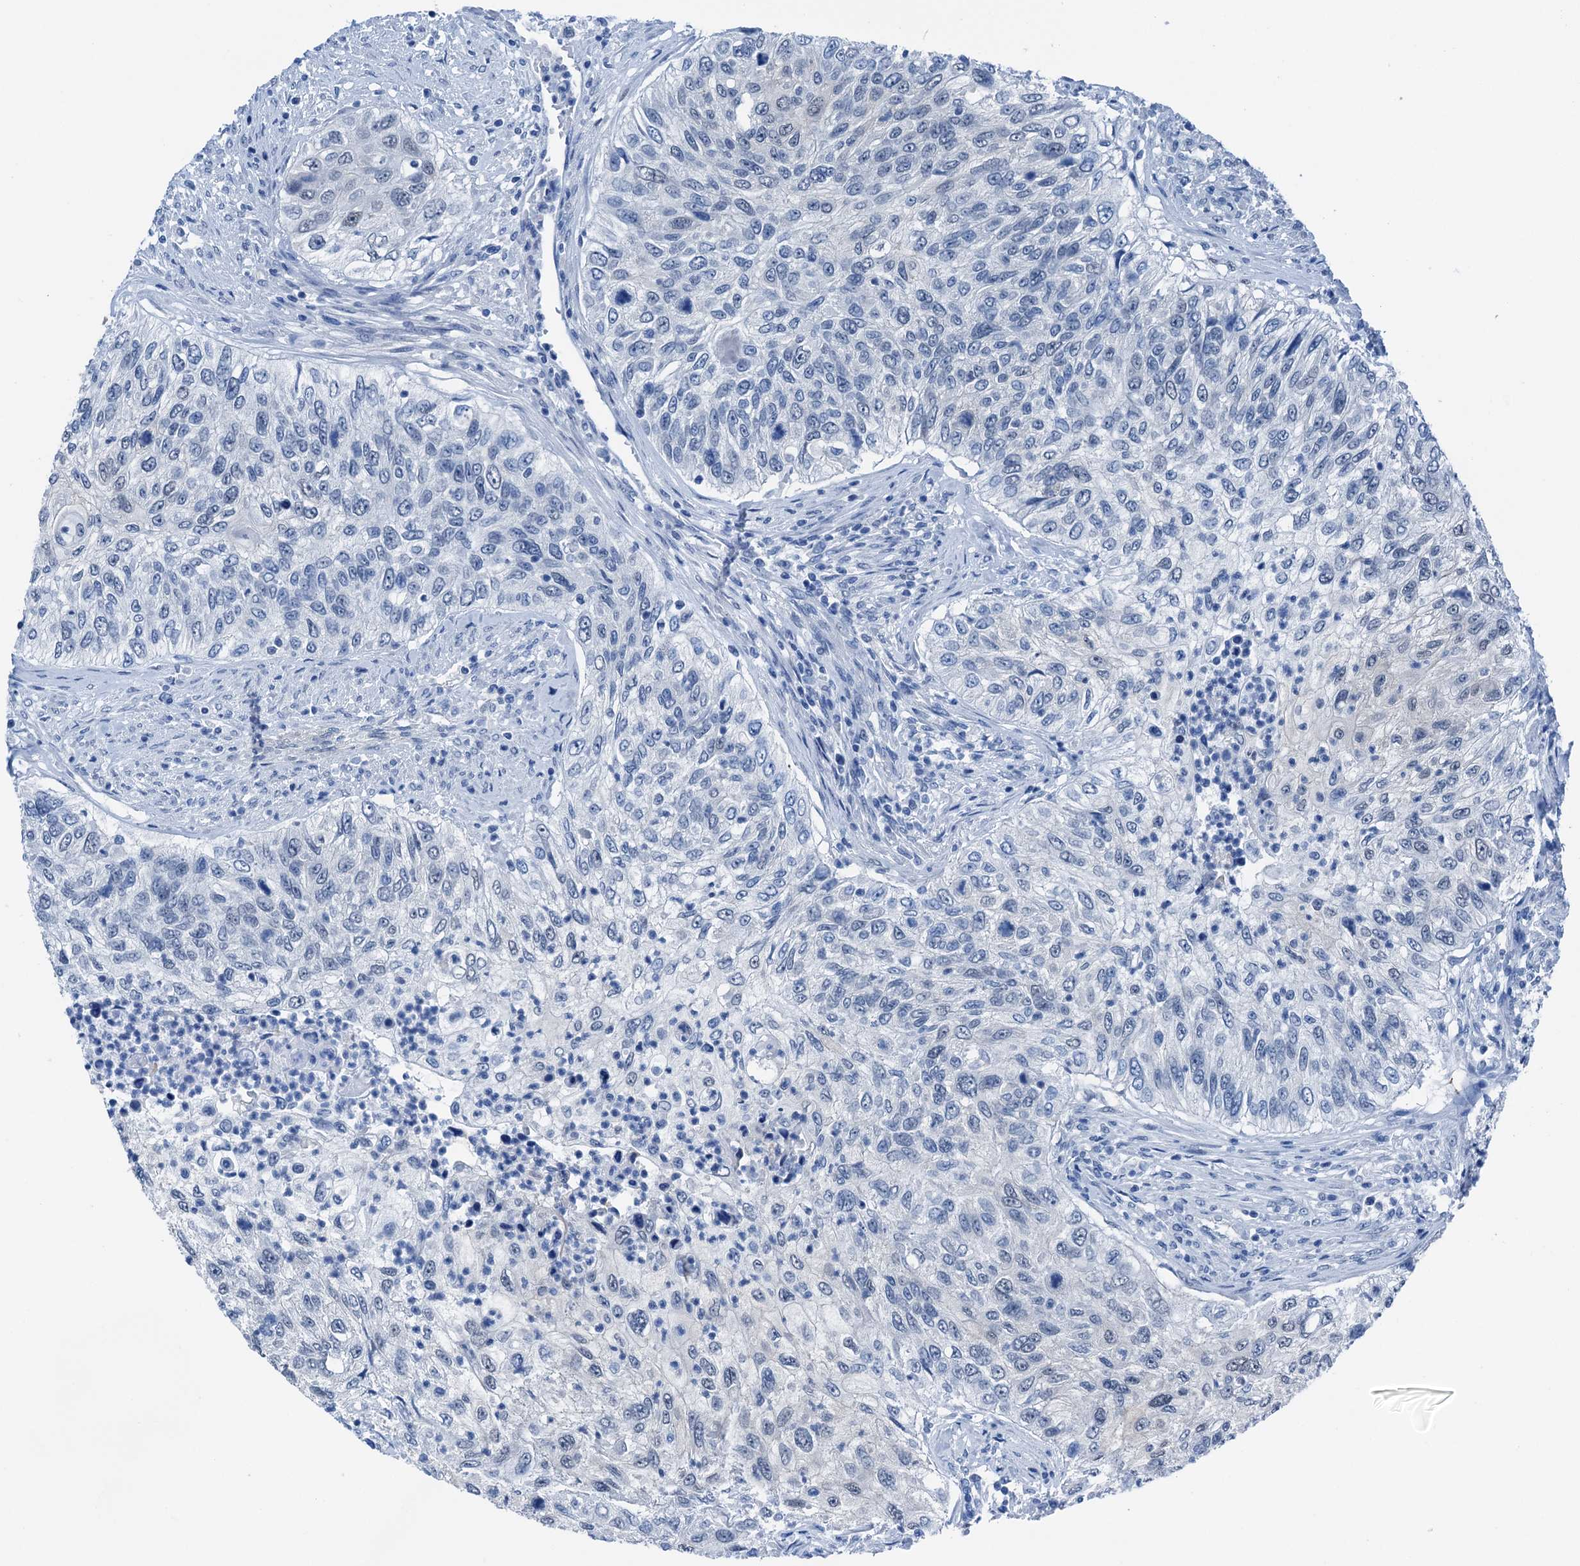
{"staining": {"intensity": "negative", "quantity": "none", "location": "none"}, "tissue": "urothelial cancer", "cell_type": "Tumor cells", "image_type": "cancer", "snomed": [{"axis": "morphology", "description": "Urothelial carcinoma, High grade"}, {"axis": "topography", "description": "Urinary bladder"}], "caption": "Histopathology image shows no protein positivity in tumor cells of urothelial carcinoma (high-grade) tissue. (Stains: DAB (3,3'-diaminobenzidine) immunohistochemistry (IHC) with hematoxylin counter stain, Microscopy: brightfield microscopy at high magnification).", "gene": "CBLN3", "patient": {"sex": "female", "age": 60}}